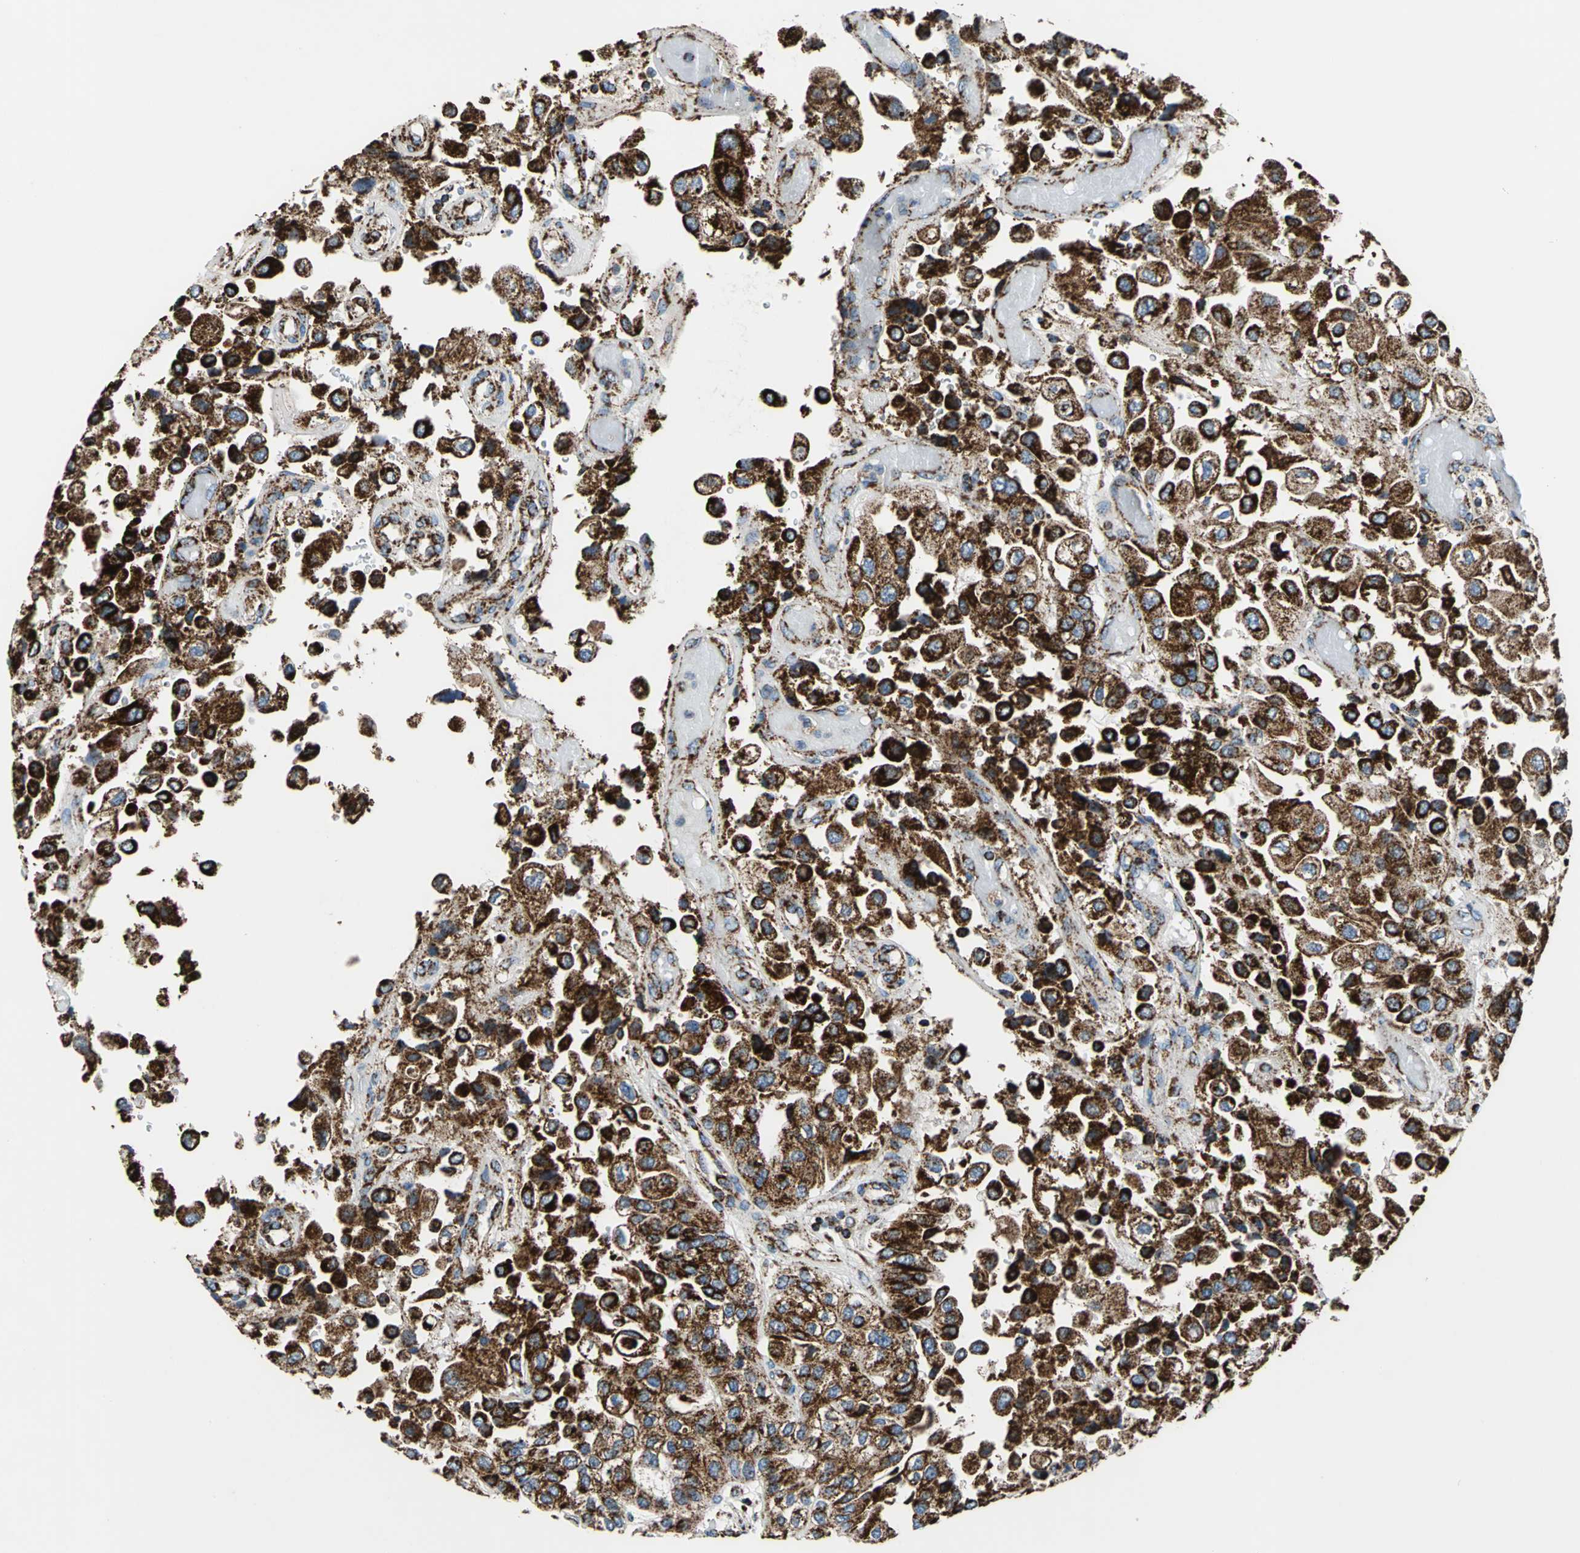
{"staining": {"intensity": "strong", "quantity": ">75%", "location": "cytoplasmic/membranous"}, "tissue": "urothelial cancer", "cell_type": "Tumor cells", "image_type": "cancer", "snomed": [{"axis": "morphology", "description": "Urothelial carcinoma, High grade"}, {"axis": "topography", "description": "Urinary bladder"}], "caption": "Urothelial cancer stained with DAB IHC shows high levels of strong cytoplasmic/membranous positivity in approximately >75% of tumor cells.", "gene": "ECH1", "patient": {"sex": "female", "age": 64}}